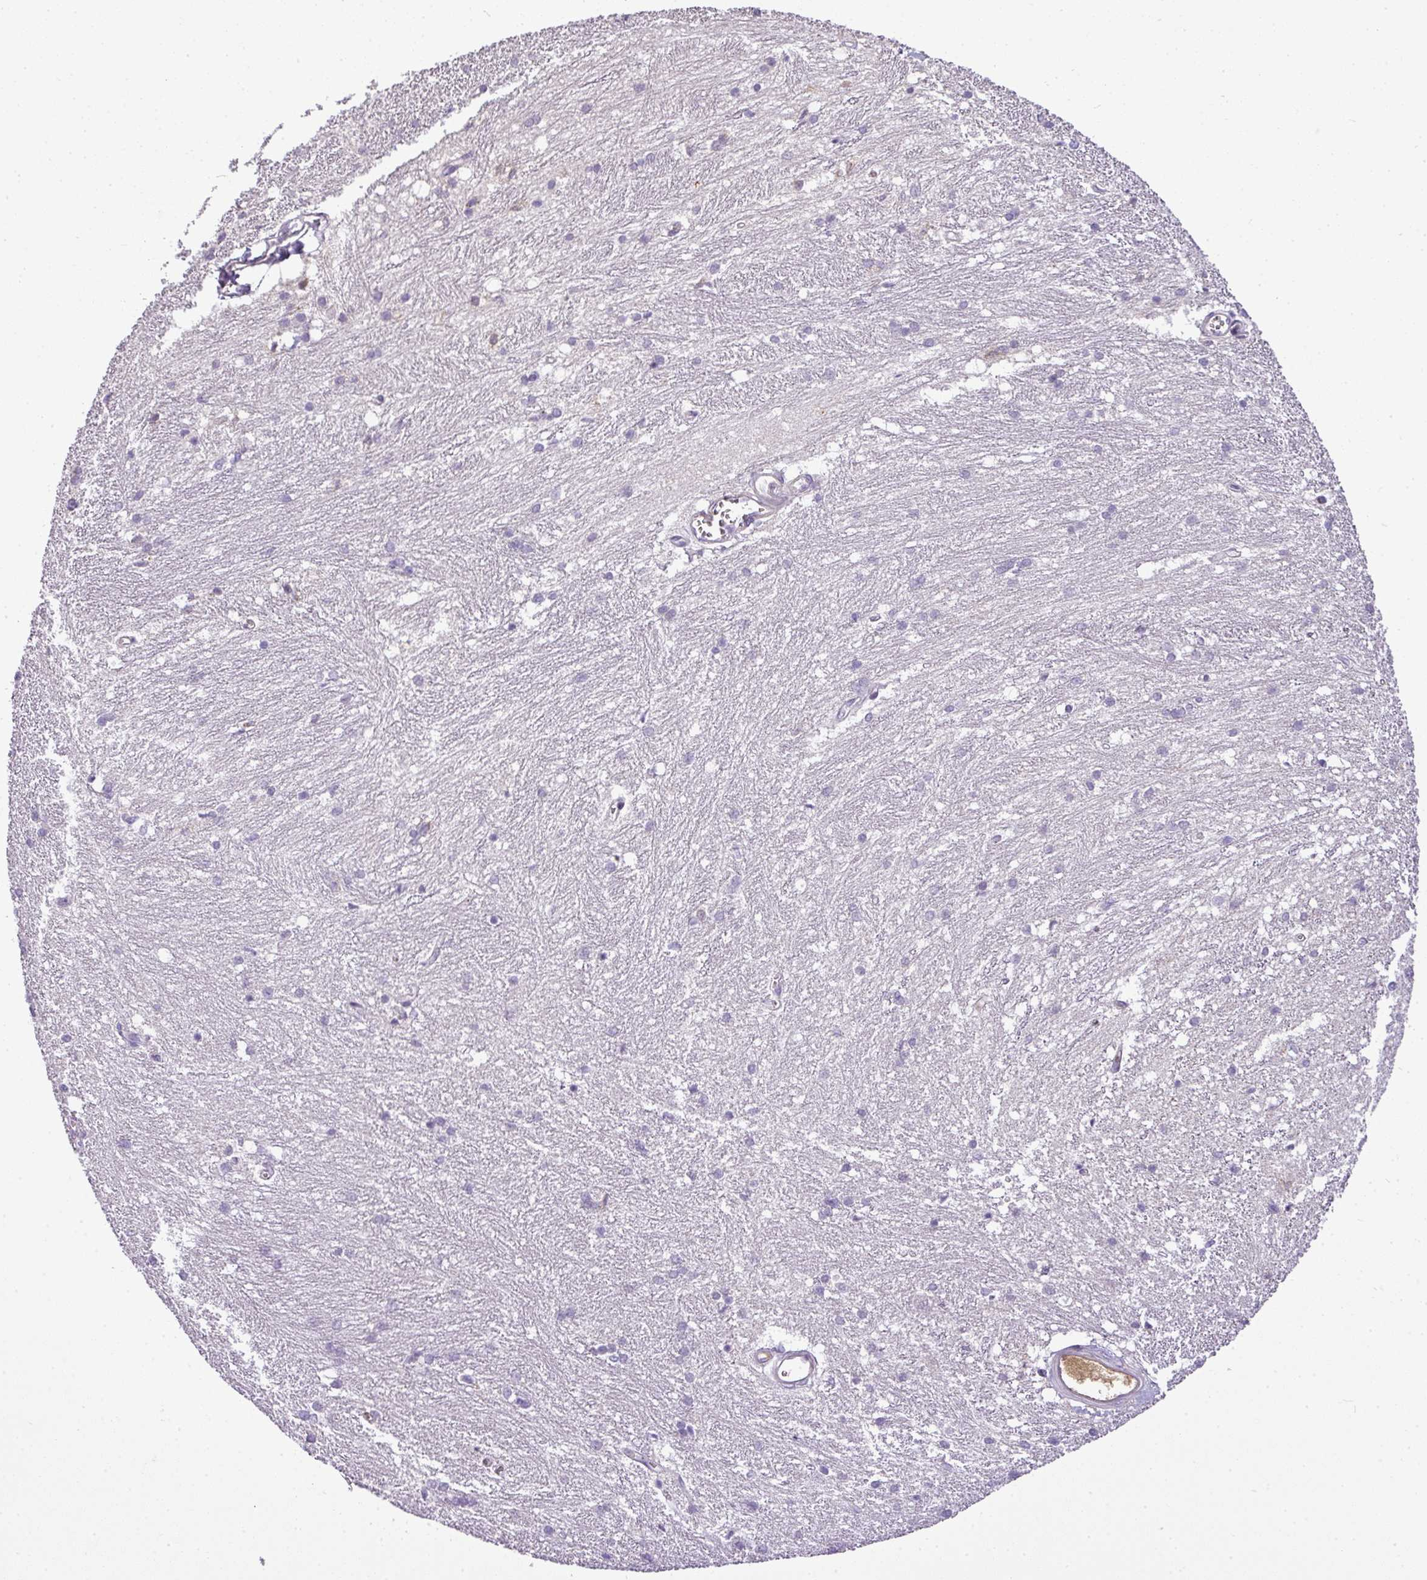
{"staining": {"intensity": "negative", "quantity": "none", "location": "none"}, "tissue": "caudate", "cell_type": "Glial cells", "image_type": "normal", "snomed": [{"axis": "morphology", "description": "Normal tissue, NOS"}, {"axis": "topography", "description": "Lateral ventricle wall"}], "caption": "Immunohistochemistry micrograph of normal human caudate stained for a protein (brown), which reveals no staining in glial cells. (IHC, brightfield microscopy, high magnification).", "gene": "C4A", "patient": {"sex": "male", "age": 37}}